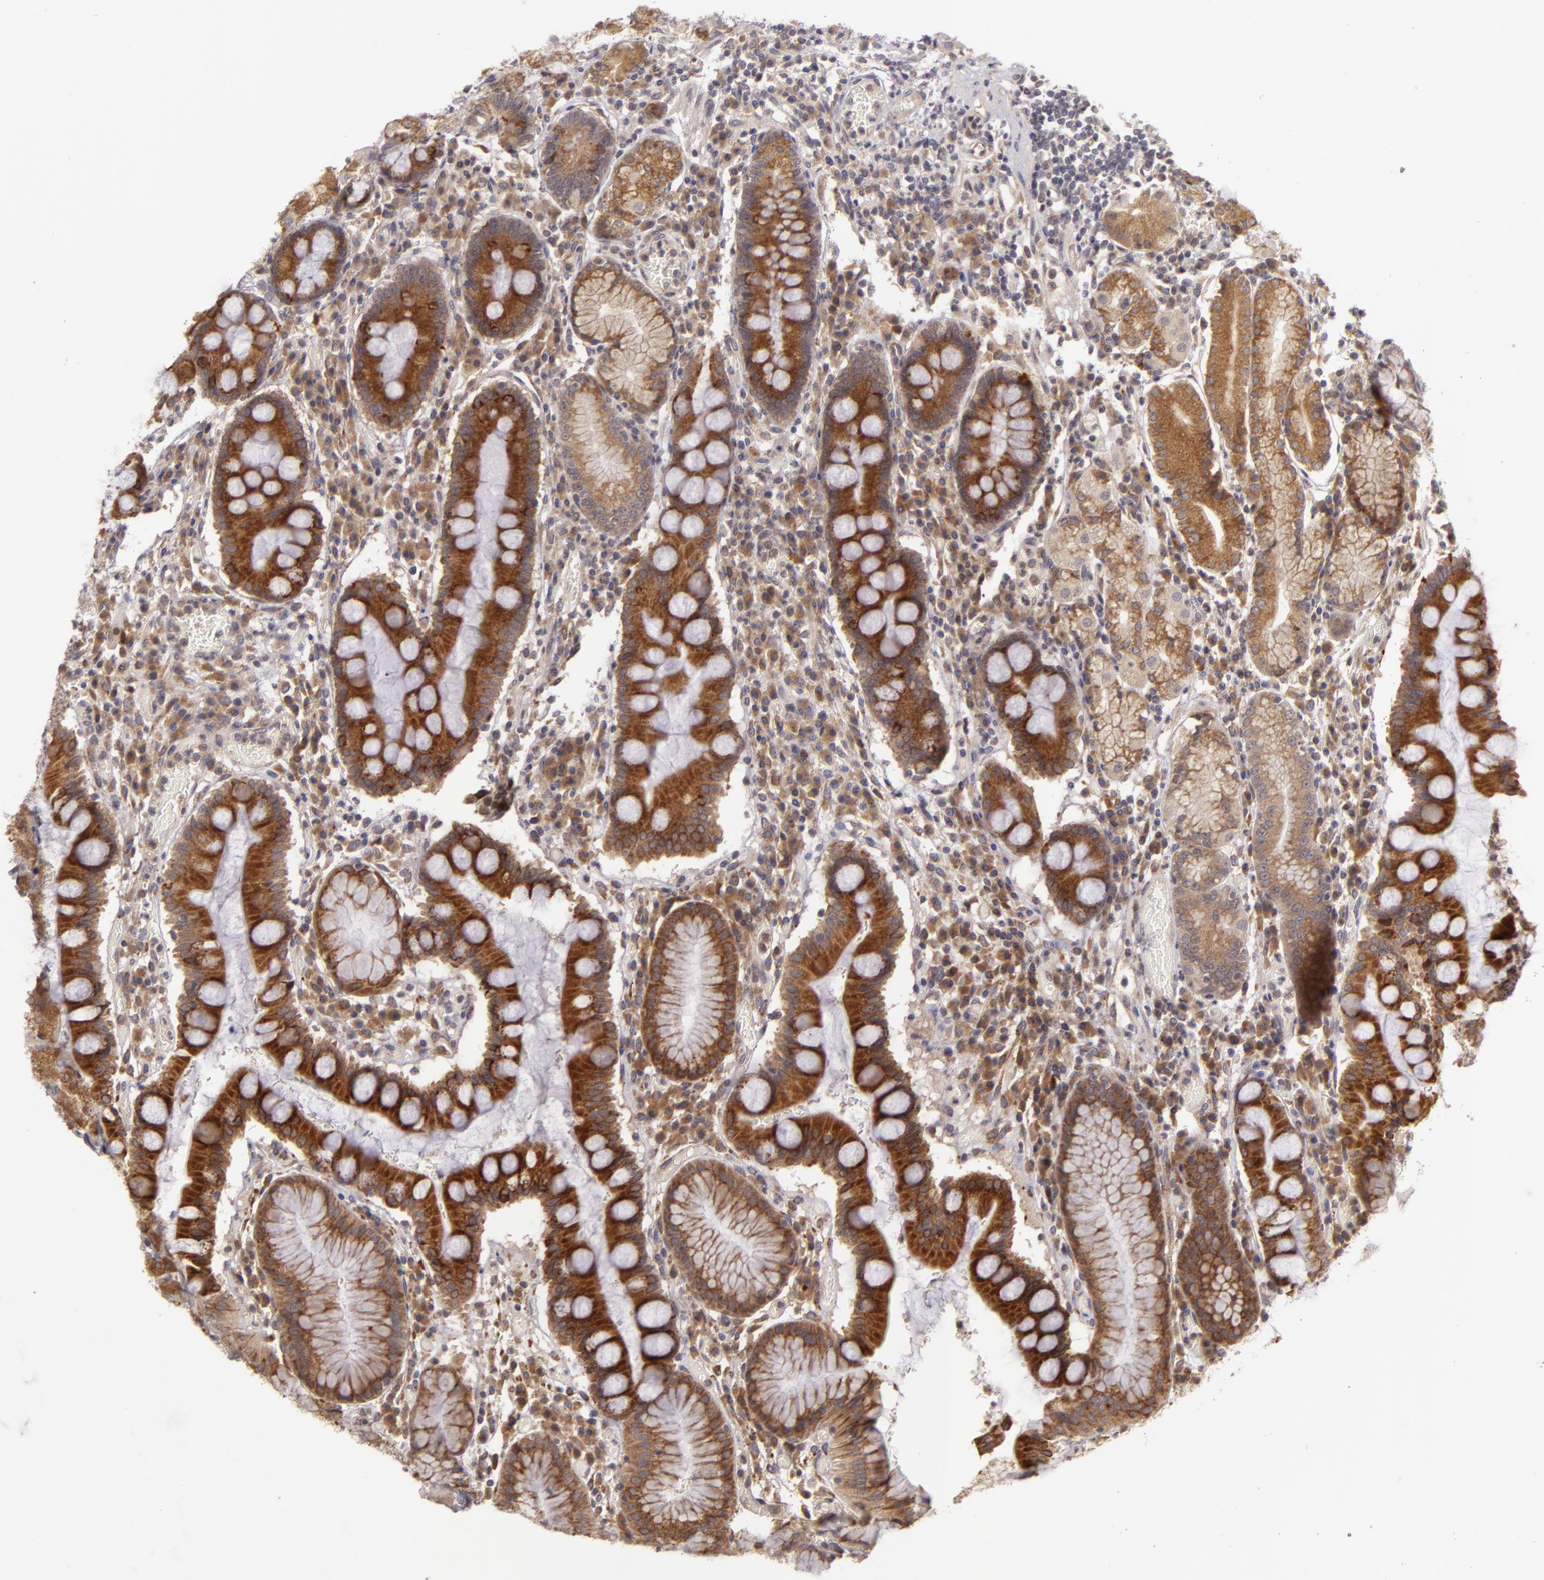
{"staining": {"intensity": "moderate", "quantity": ">75%", "location": "cytoplasmic/membranous"}, "tissue": "stomach", "cell_type": "Glandular cells", "image_type": "normal", "snomed": [{"axis": "morphology", "description": "Normal tissue, NOS"}, {"axis": "topography", "description": "Stomach, lower"}], "caption": "Immunohistochemistry staining of unremarkable stomach, which shows medium levels of moderate cytoplasmic/membranous expression in approximately >75% of glandular cells indicating moderate cytoplasmic/membranous protein positivity. The staining was performed using DAB (brown) for protein detection and nuclei were counterstained in hematoxylin (blue).", "gene": "PPP1R3F", "patient": {"sex": "female", "age": 73}}